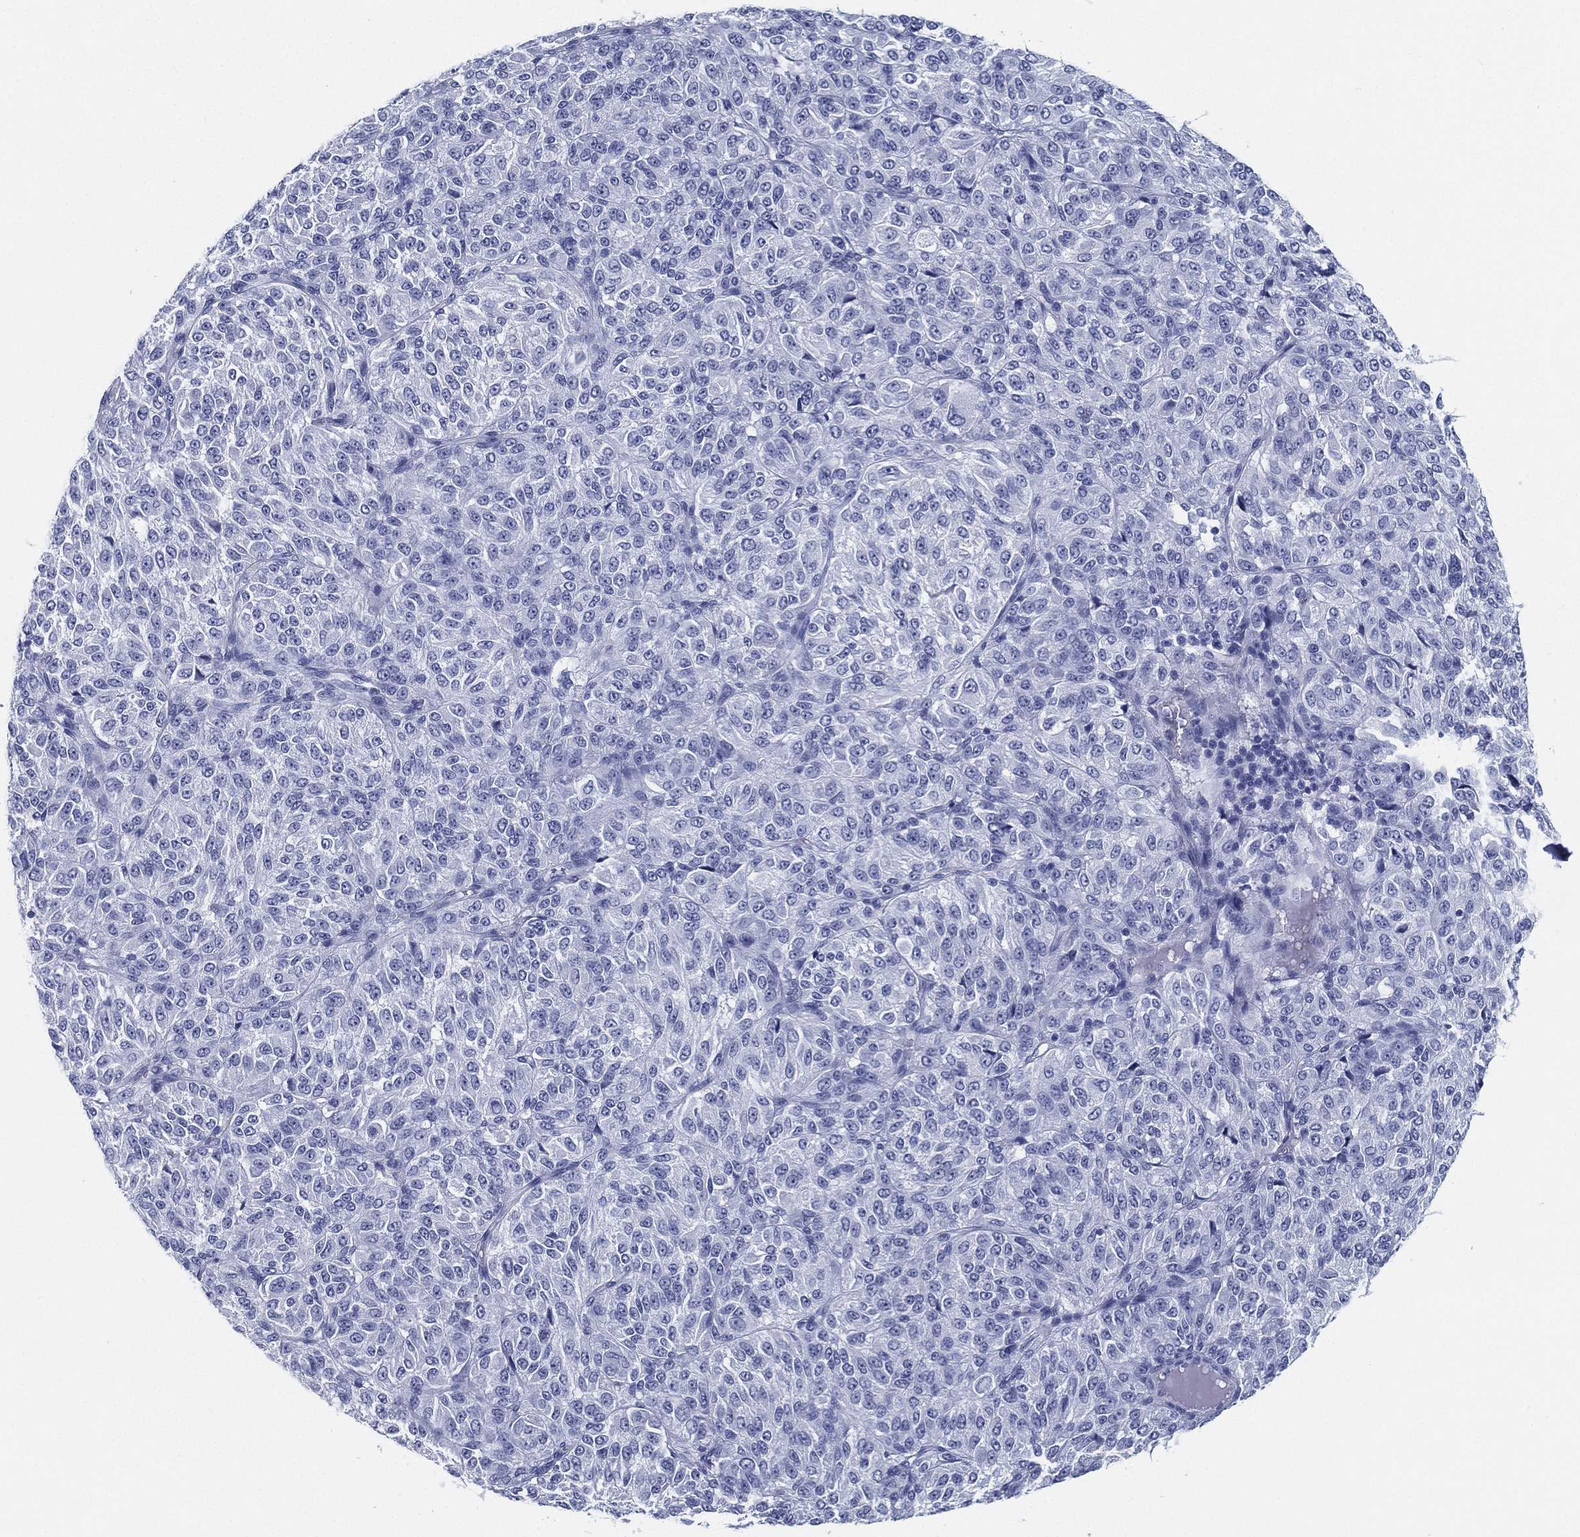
{"staining": {"intensity": "negative", "quantity": "none", "location": "none"}, "tissue": "melanoma", "cell_type": "Tumor cells", "image_type": "cancer", "snomed": [{"axis": "morphology", "description": "Malignant melanoma, Metastatic site"}, {"axis": "topography", "description": "Brain"}], "caption": "The immunohistochemistry (IHC) photomicrograph has no significant expression in tumor cells of malignant melanoma (metastatic site) tissue.", "gene": "ATP1B2", "patient": {"sex": "female", "age": 56}}